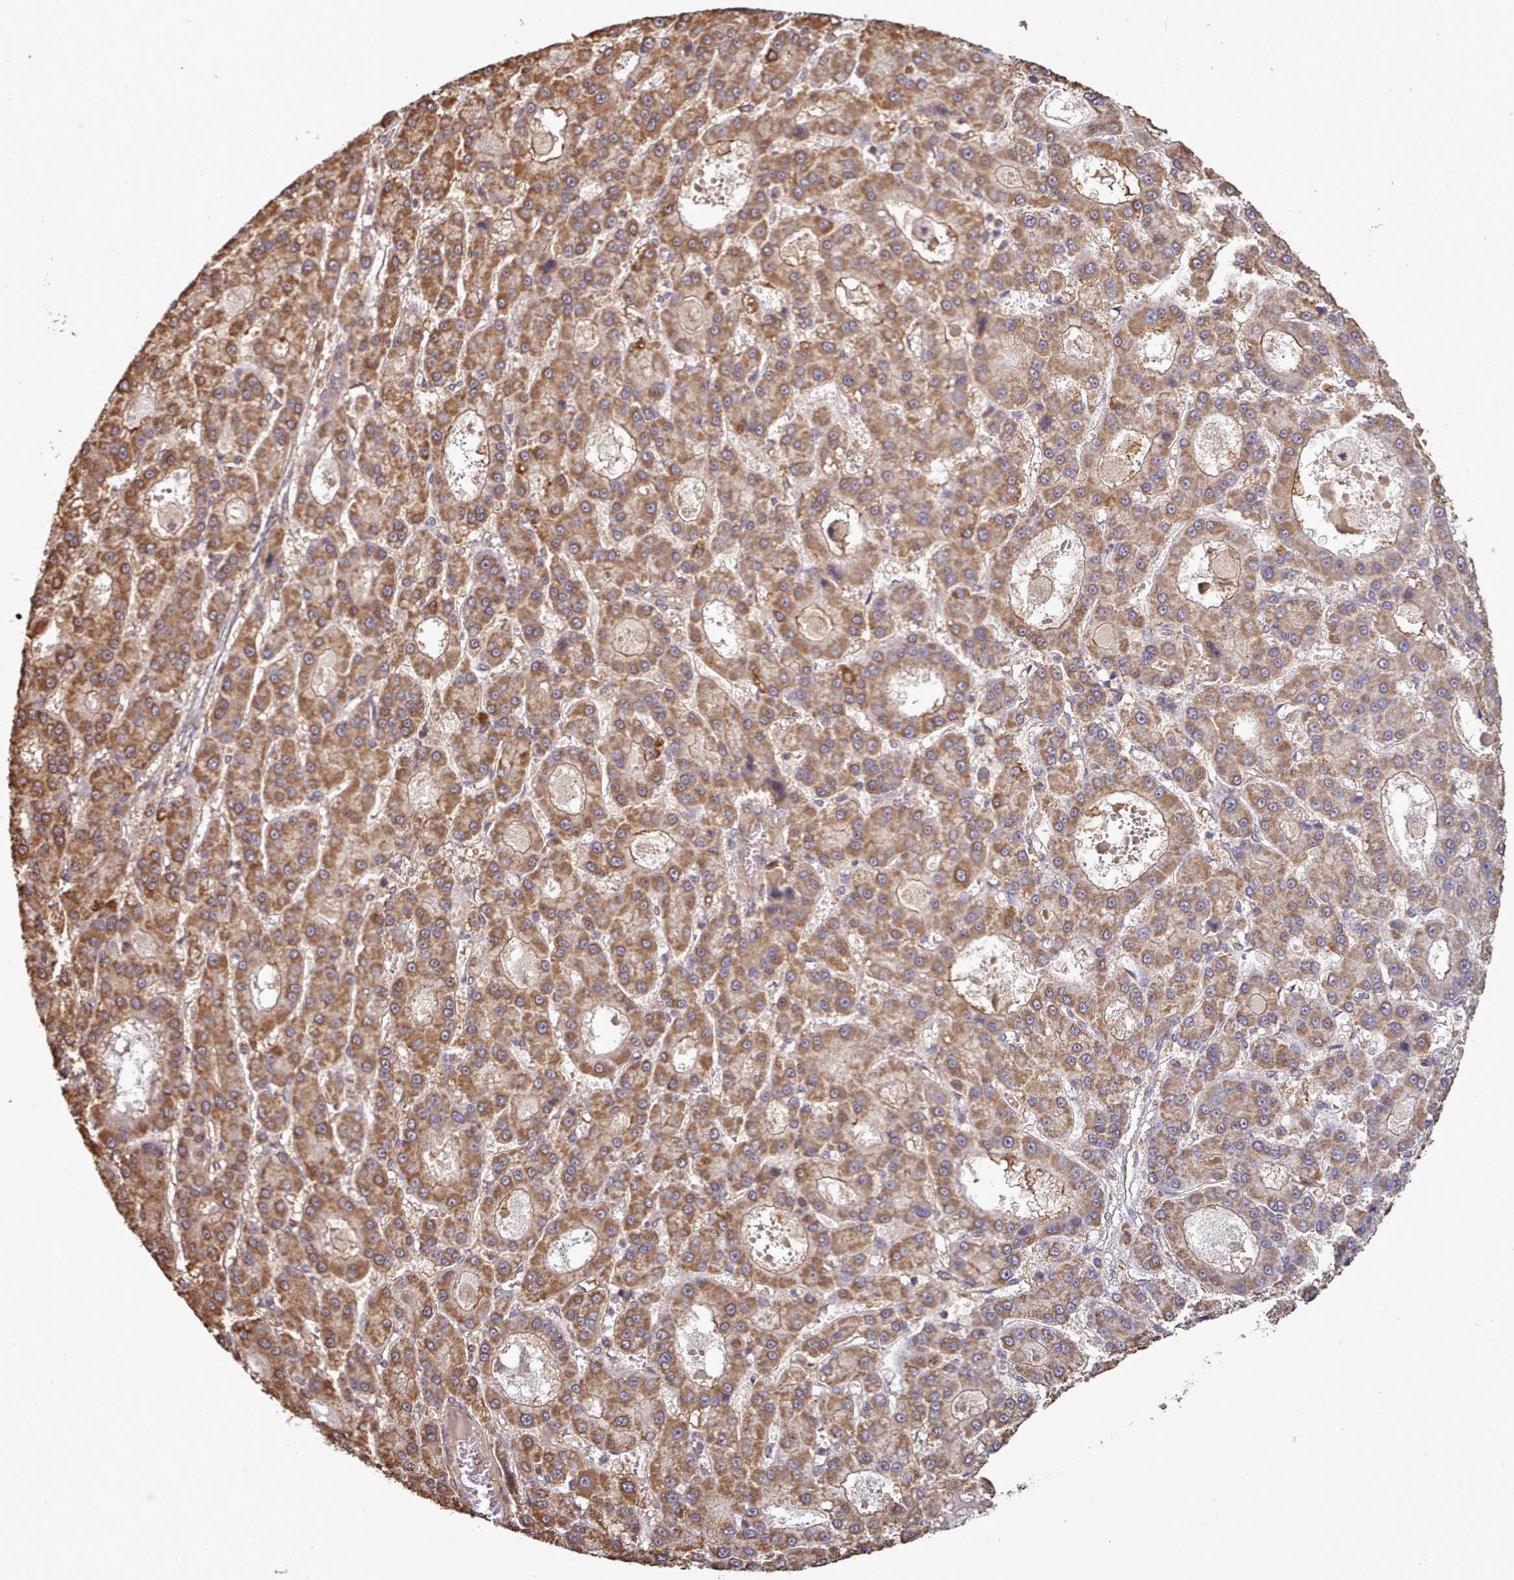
{"staining": {"intensity": "moderate", "quantity": ">75%", "location": "cytoplasmic/membranous"}, "tissue": "liver cancer", "cell_type": "Tumor cells", "image_type": "cancer", "snomed": [{"axis": "morphology", "description": "Carcinoma, Hepatocellular, NOS"}, {"axis": "topography", "description": "Liver"}], "caption": "This image exhibits IHC staining of human hepatocellular carcinoma (liver), with medium moderate cytoplasmic/membranous staining in approximately >75% of tumor cells.", "gene": "METRN", "patient": {"sex": "male", "age": 70}}